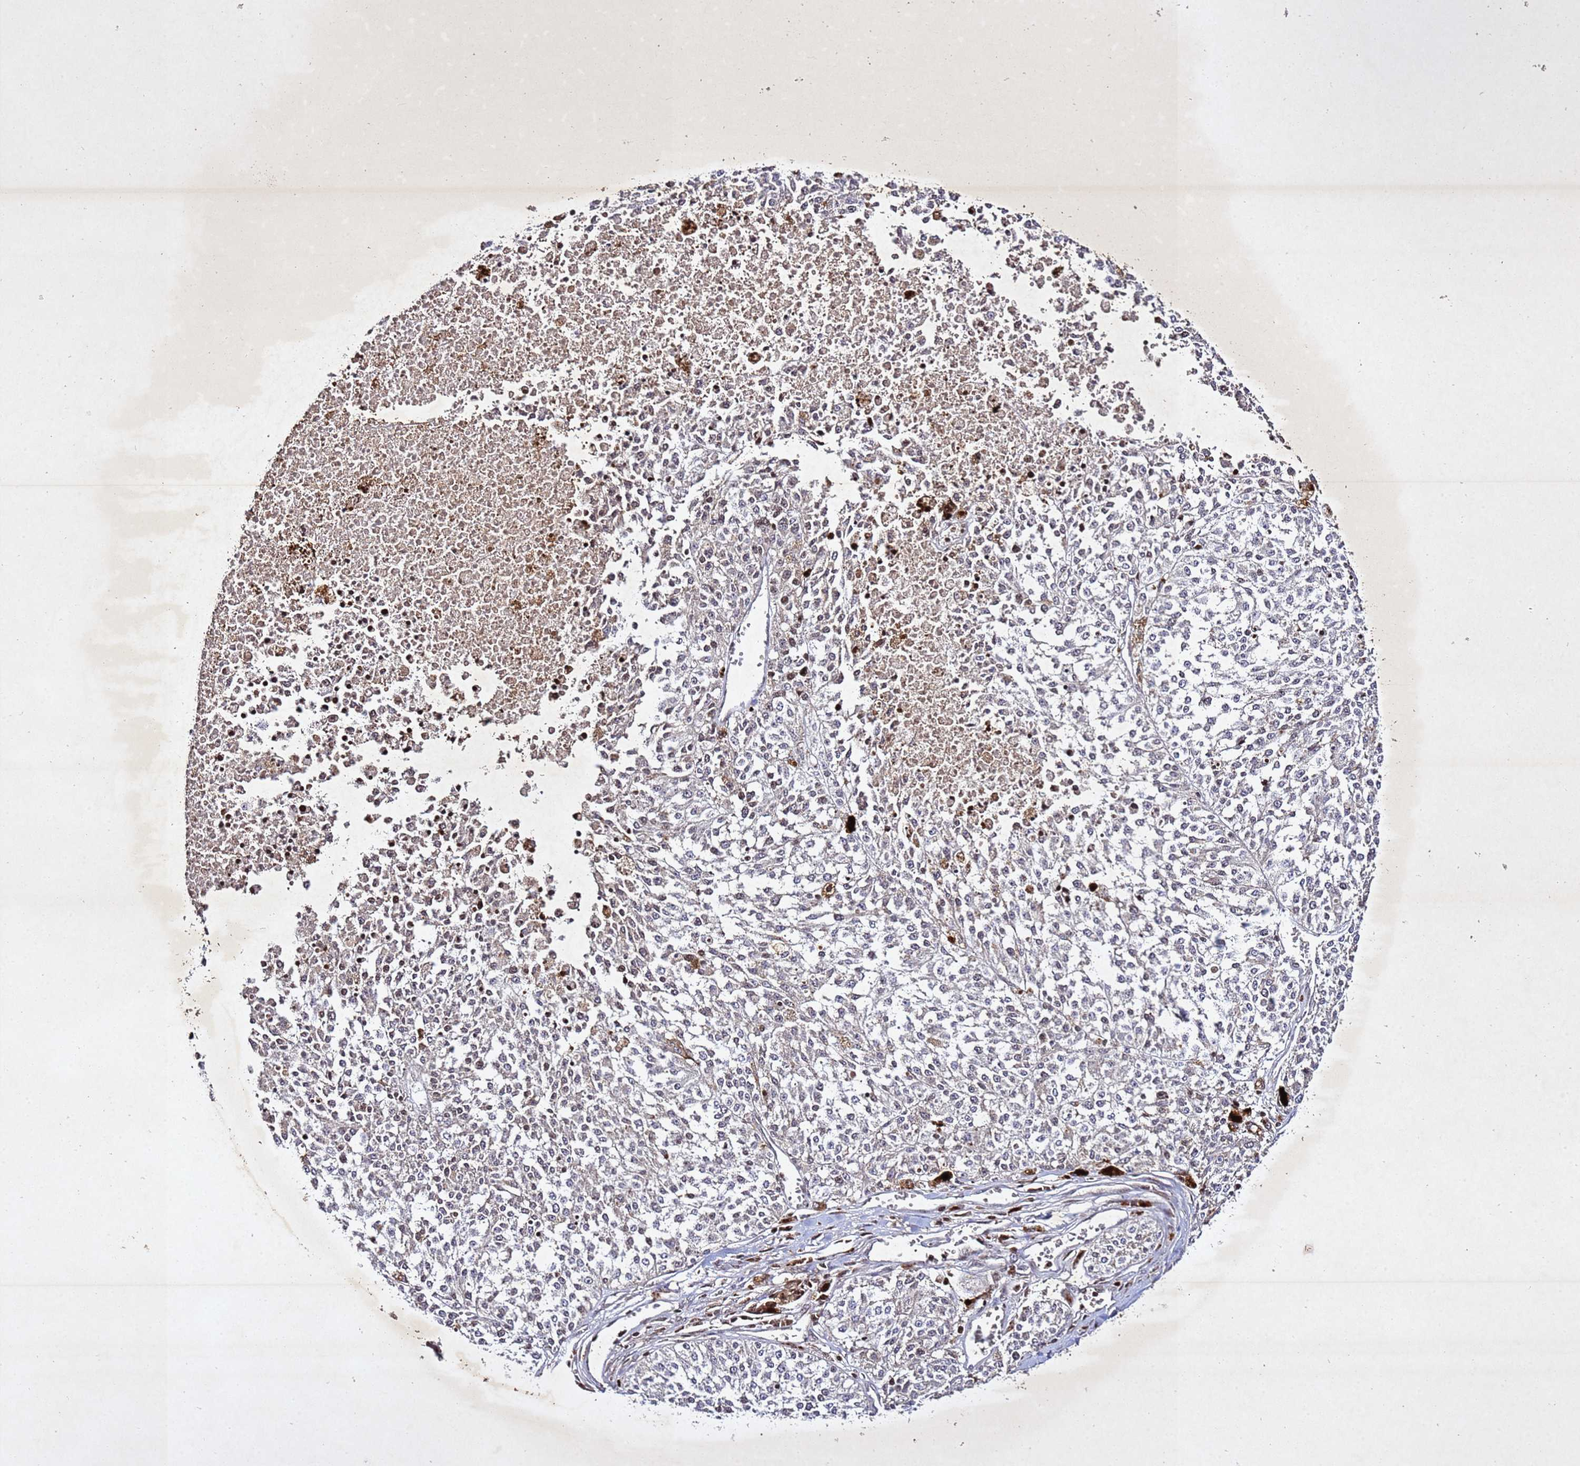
{"staining": {"intensity": "negative", "quantity": "none", "location": "none"}, "tissue": "melanoma", "cell_type": "Tumor cells", "image_type": "cancer", "snomed": [{"axis": "morphology", "description": "Malignant melanoma, NOS"}, {"axis": "topography", "description": "Skin"}], "caption": "An immunohistochemistry histopathology image of malignant melanoma is shown. There is no staining in tumor cells of malignant melanoma.", "gene": "SV2B", "patient": {"sex": "female", "age": 64}}